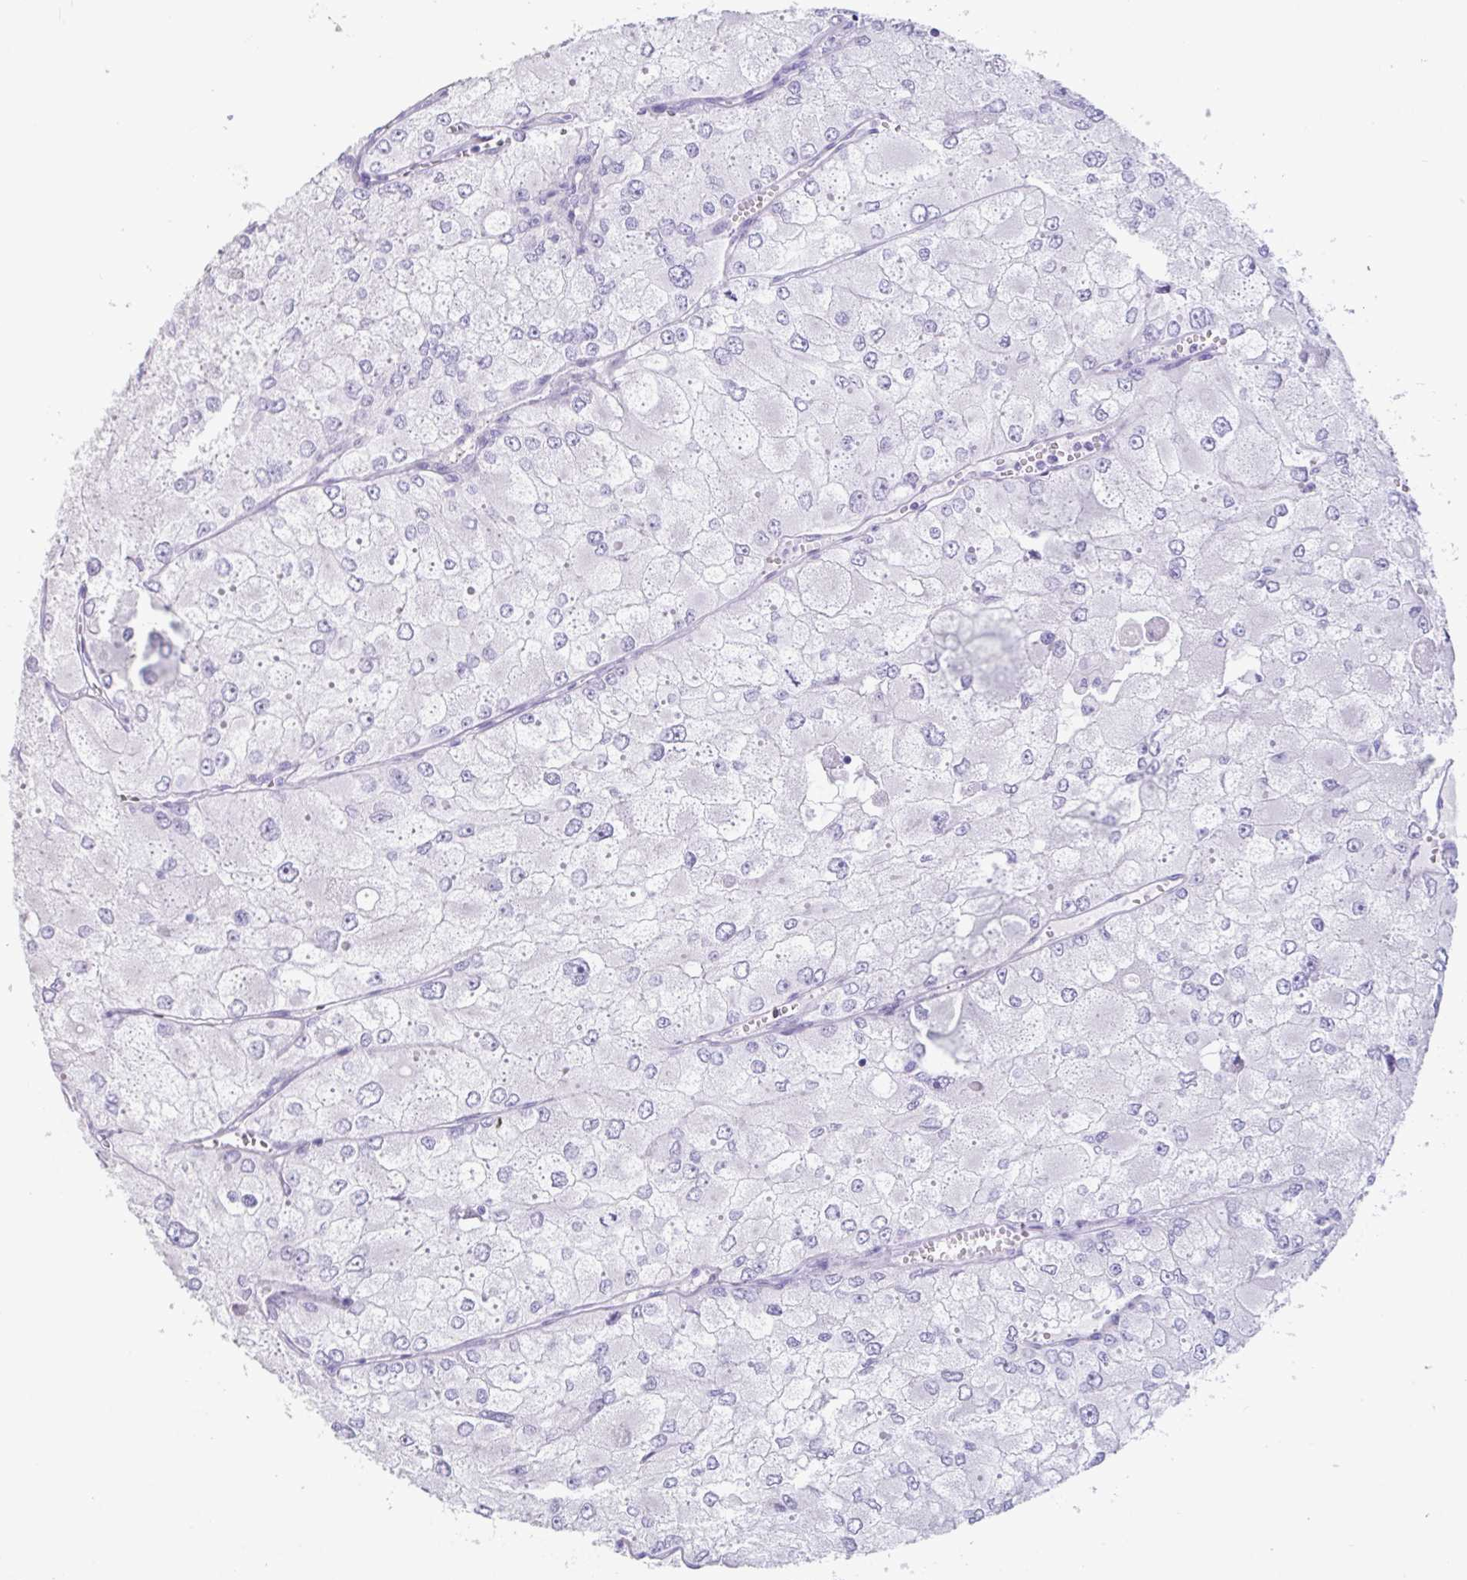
{"staining": {"intensity": "negative", "quantity": "none", "location": "none"}, "tissue": "renal cancer", "cell_type": "Tumor cells", "image_type": "cancer", "snomed": [{"axis": "morphology", "description": "Adenocarcinoma, NOS"}, {"axis": "topography", "description": "Kidney"}], "caption": "An IHC photomicrograph of renal cancer (adenocarcinoma) is shown. There is no staining in tumor cells of renal cancer (adenocarcinoma).", "gene": "TNNC1", "patient": {"sex": "female", "age": 70}}